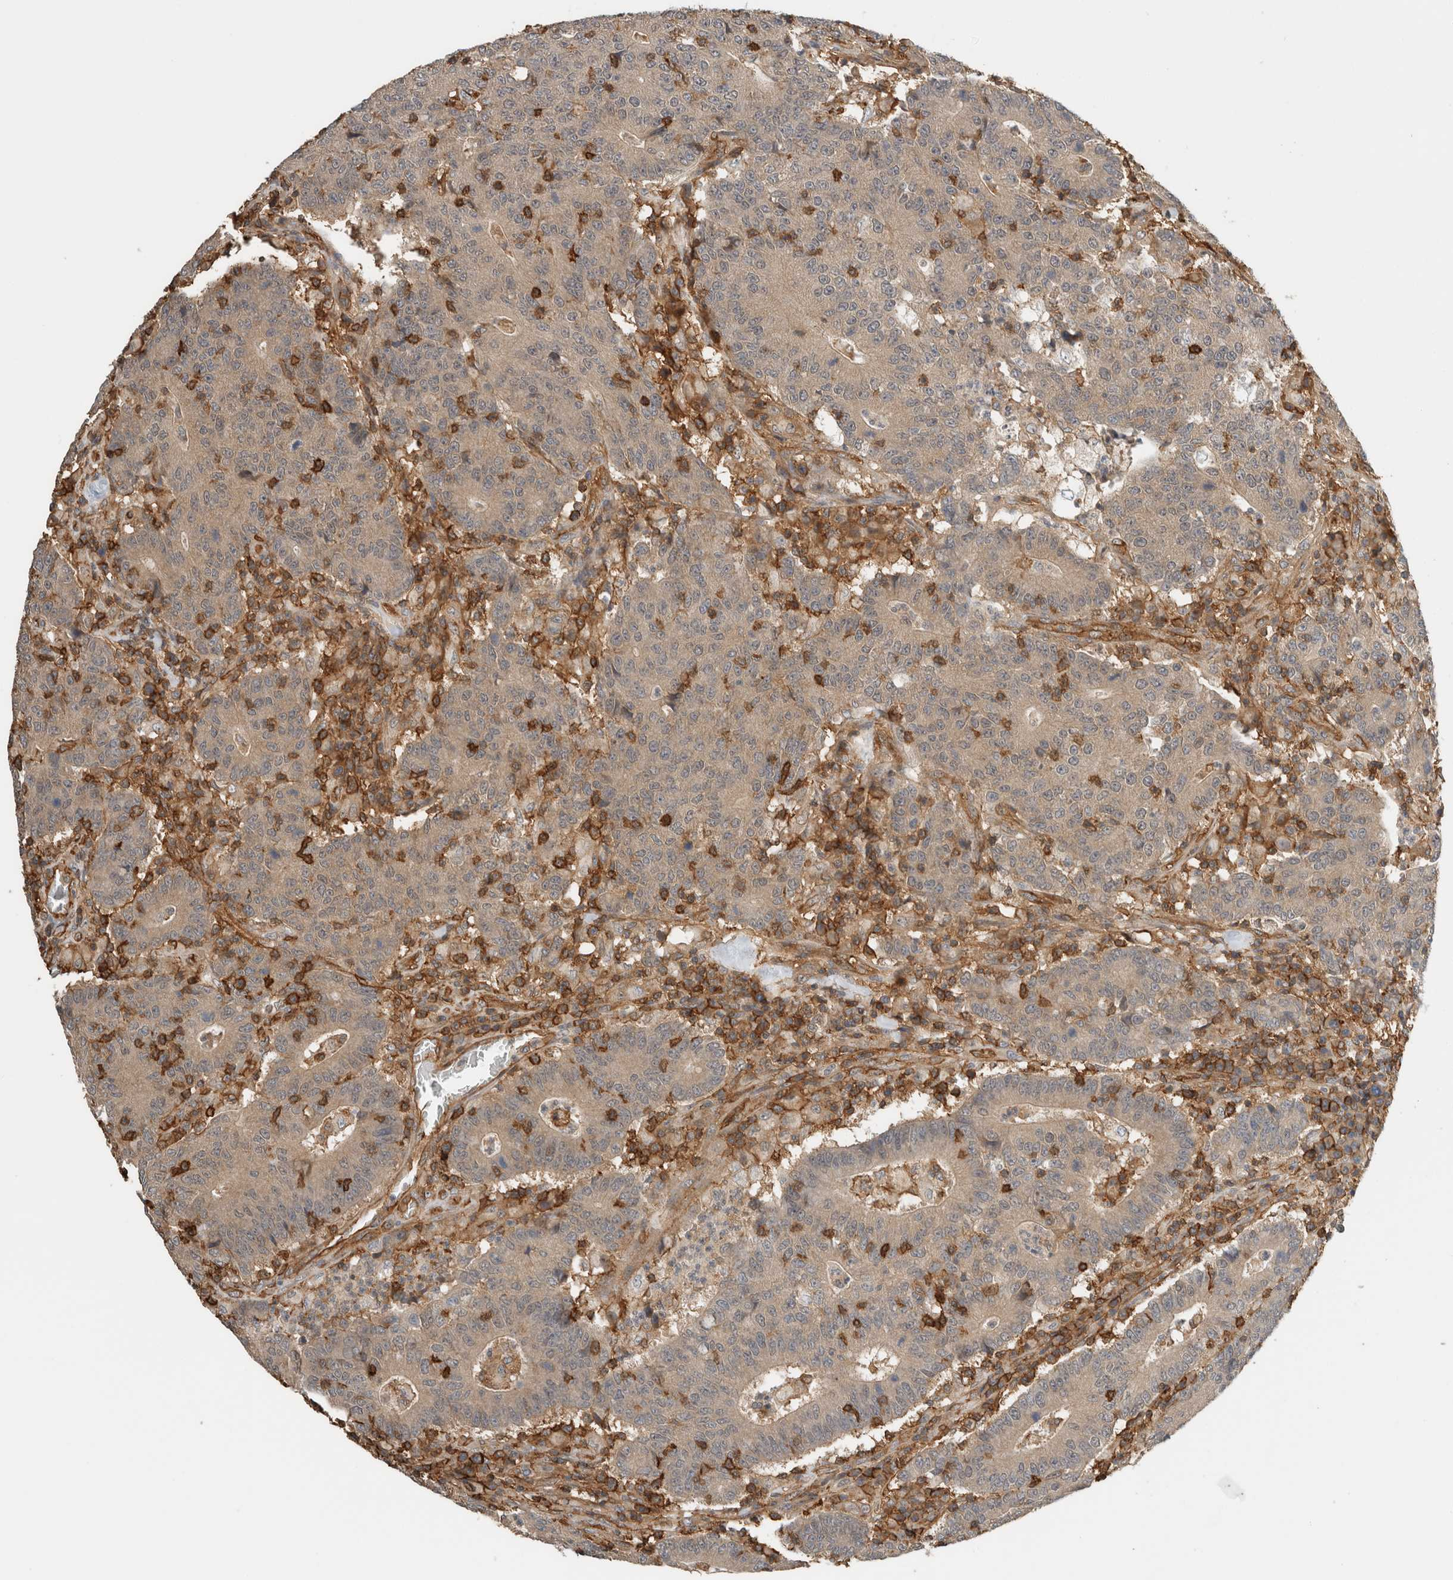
{"staining": {"intensity": "weak", "quantity": ">75%", "location": "cytoplasmic/membranous"}, "tissue": "colorectal cancer", "cell_type": "Tumor cells", "image_type": "cancer", "snomed": [{"axis": "morphology", "description": "Normal tissue, NOS"}, {"axis": "morphology", "description": "Adenocarcinoma, NOS"}, {"axis": "topography", "description": "Colon"}], "caption": "Adenocarcinoma (colorectal) stained with a protein marker shows weak staining in tumor cells.", "gene": "PFDN4", "patient": {"sex": "female", "age": 75}}